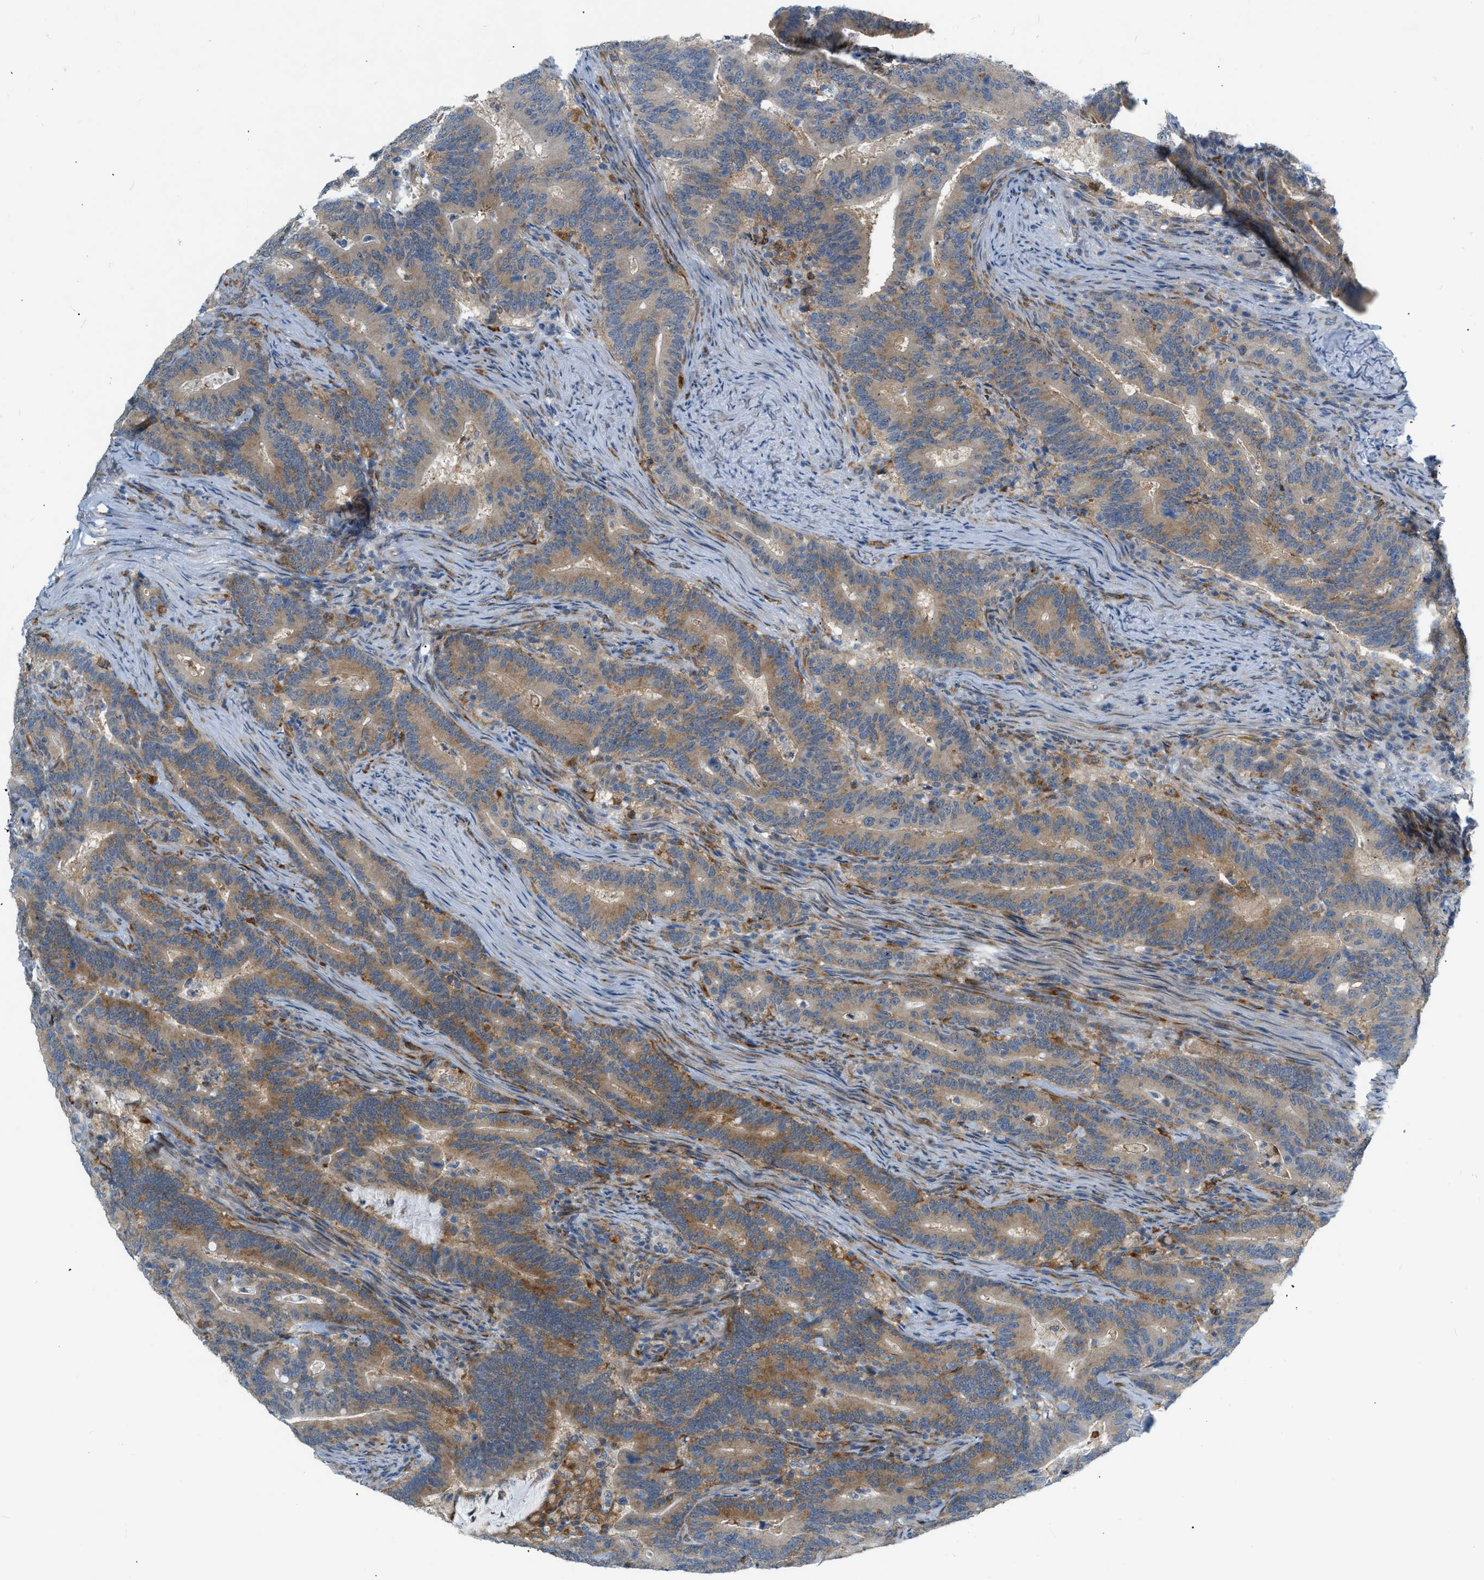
{"staining": {"intensity": "moderate", "quantity": ">75%", "location": "cytoplasmic/membranous"}, "tissue": "colorectal cancer", "cell_type": "Tumor cells", "image_type": "cancer", "snomed": [{"axis": "morphology", "description": "Adenocarcinoma, NOS"}, {"axis": "topography", "description": "Colon"}], "caption": "An immunohistochemistry micrograph of neoplastic tissue is shown. Protein staining in brown highlights moderate cytoplasmic/membranous positivity in colorectal cancer within tumor cells. The protein is shown in brown color, while the nuclei are stained blue.", "gene": "ZNF408", "patient": {"sex": "female", "age": 66}}